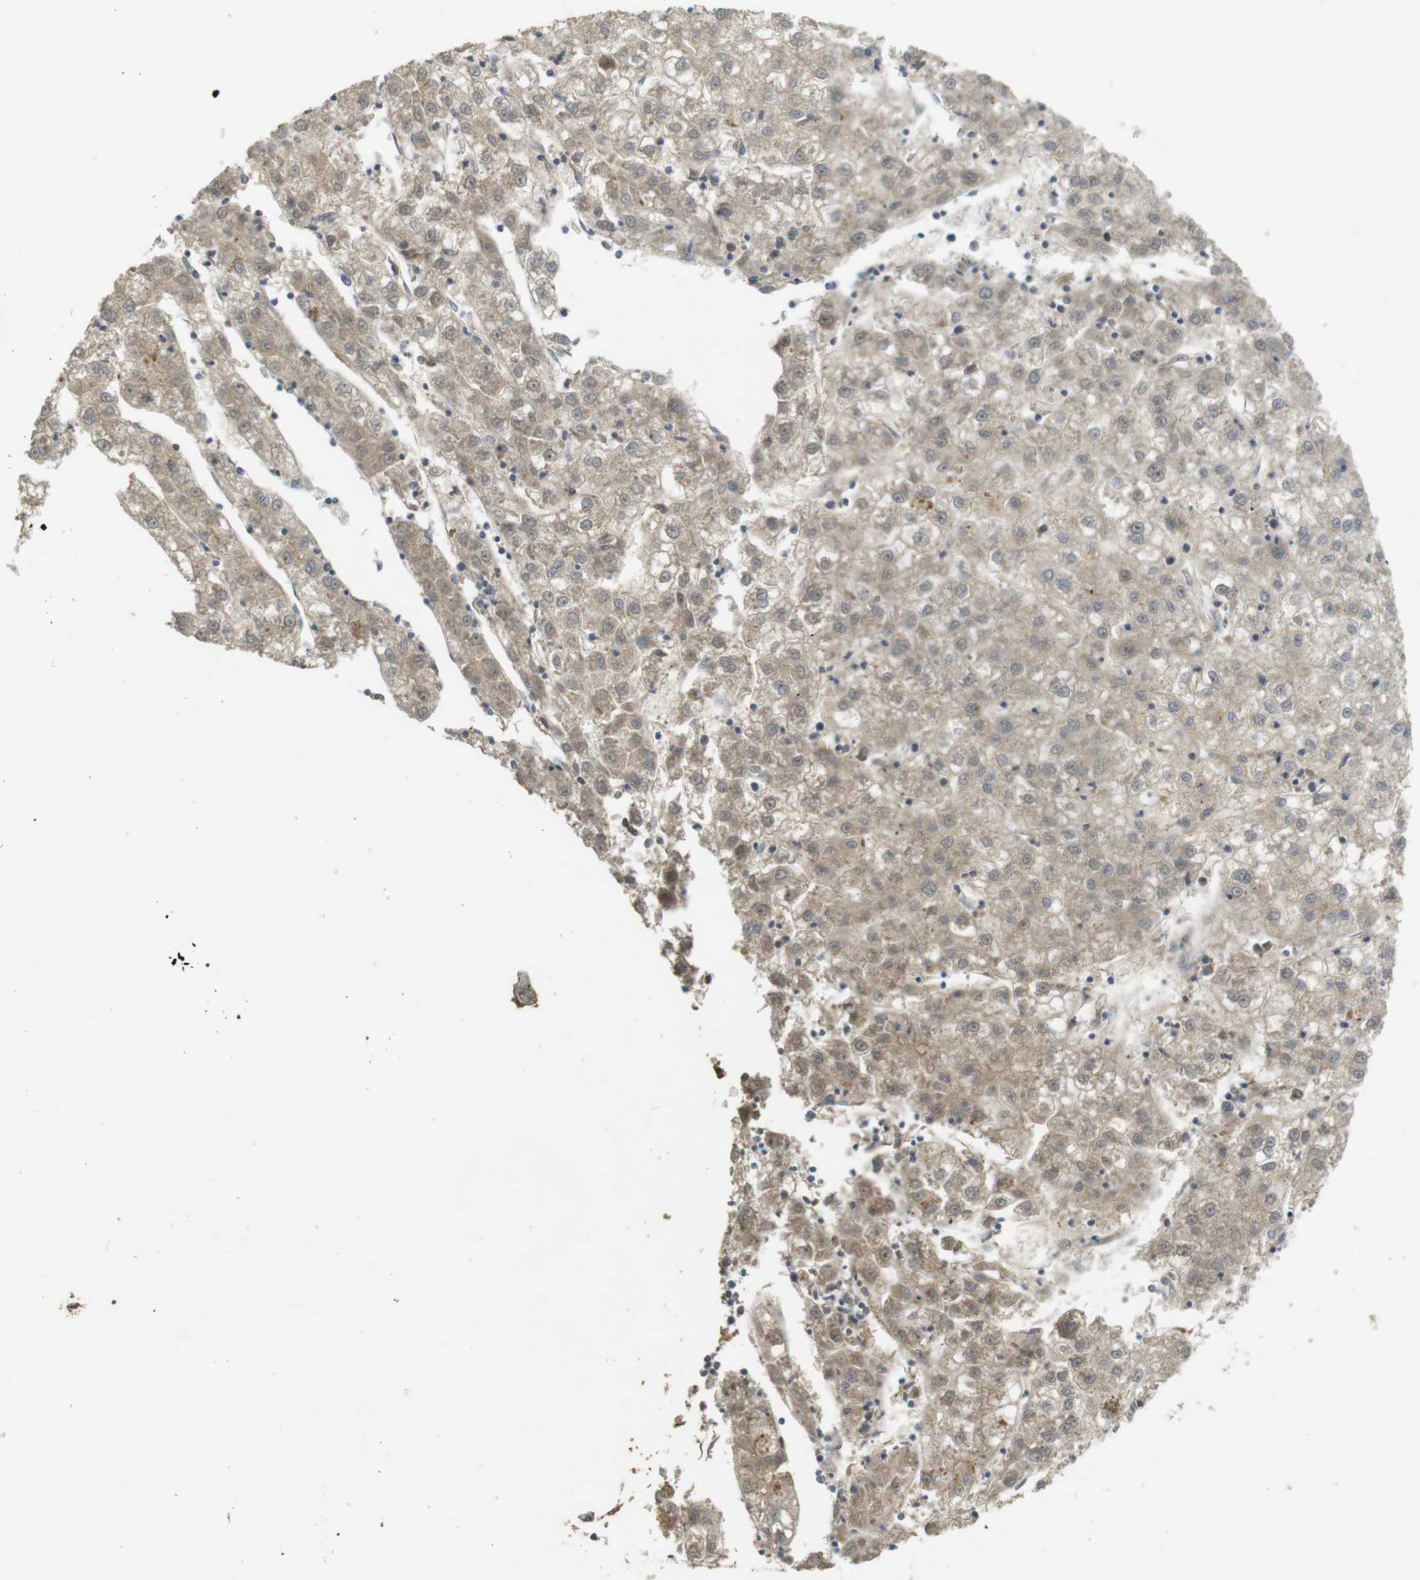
{"staining": {"intensity": "weak", "quantity": ">75%", "location": "cytoplasmic/membranous"}, "tissue": "liver cancer", "cell_type": "Tumor cells", "image_type": "cancer", "snomed": [{"axis": "morphology", "description": "Carcinoma, Hepatocellular, NOS"}, {"axis": "topography", "description": "Liver"}], "caption": "This is a photomicrograph of immunohistochemistry (IHC) staining of liver hepatocellular carcinoma, which shows weak positivity in the cytoplasmic/membranous of tumor cells.", "gene": "TMX3", "patient": {"sex": "male", "age": 72}}